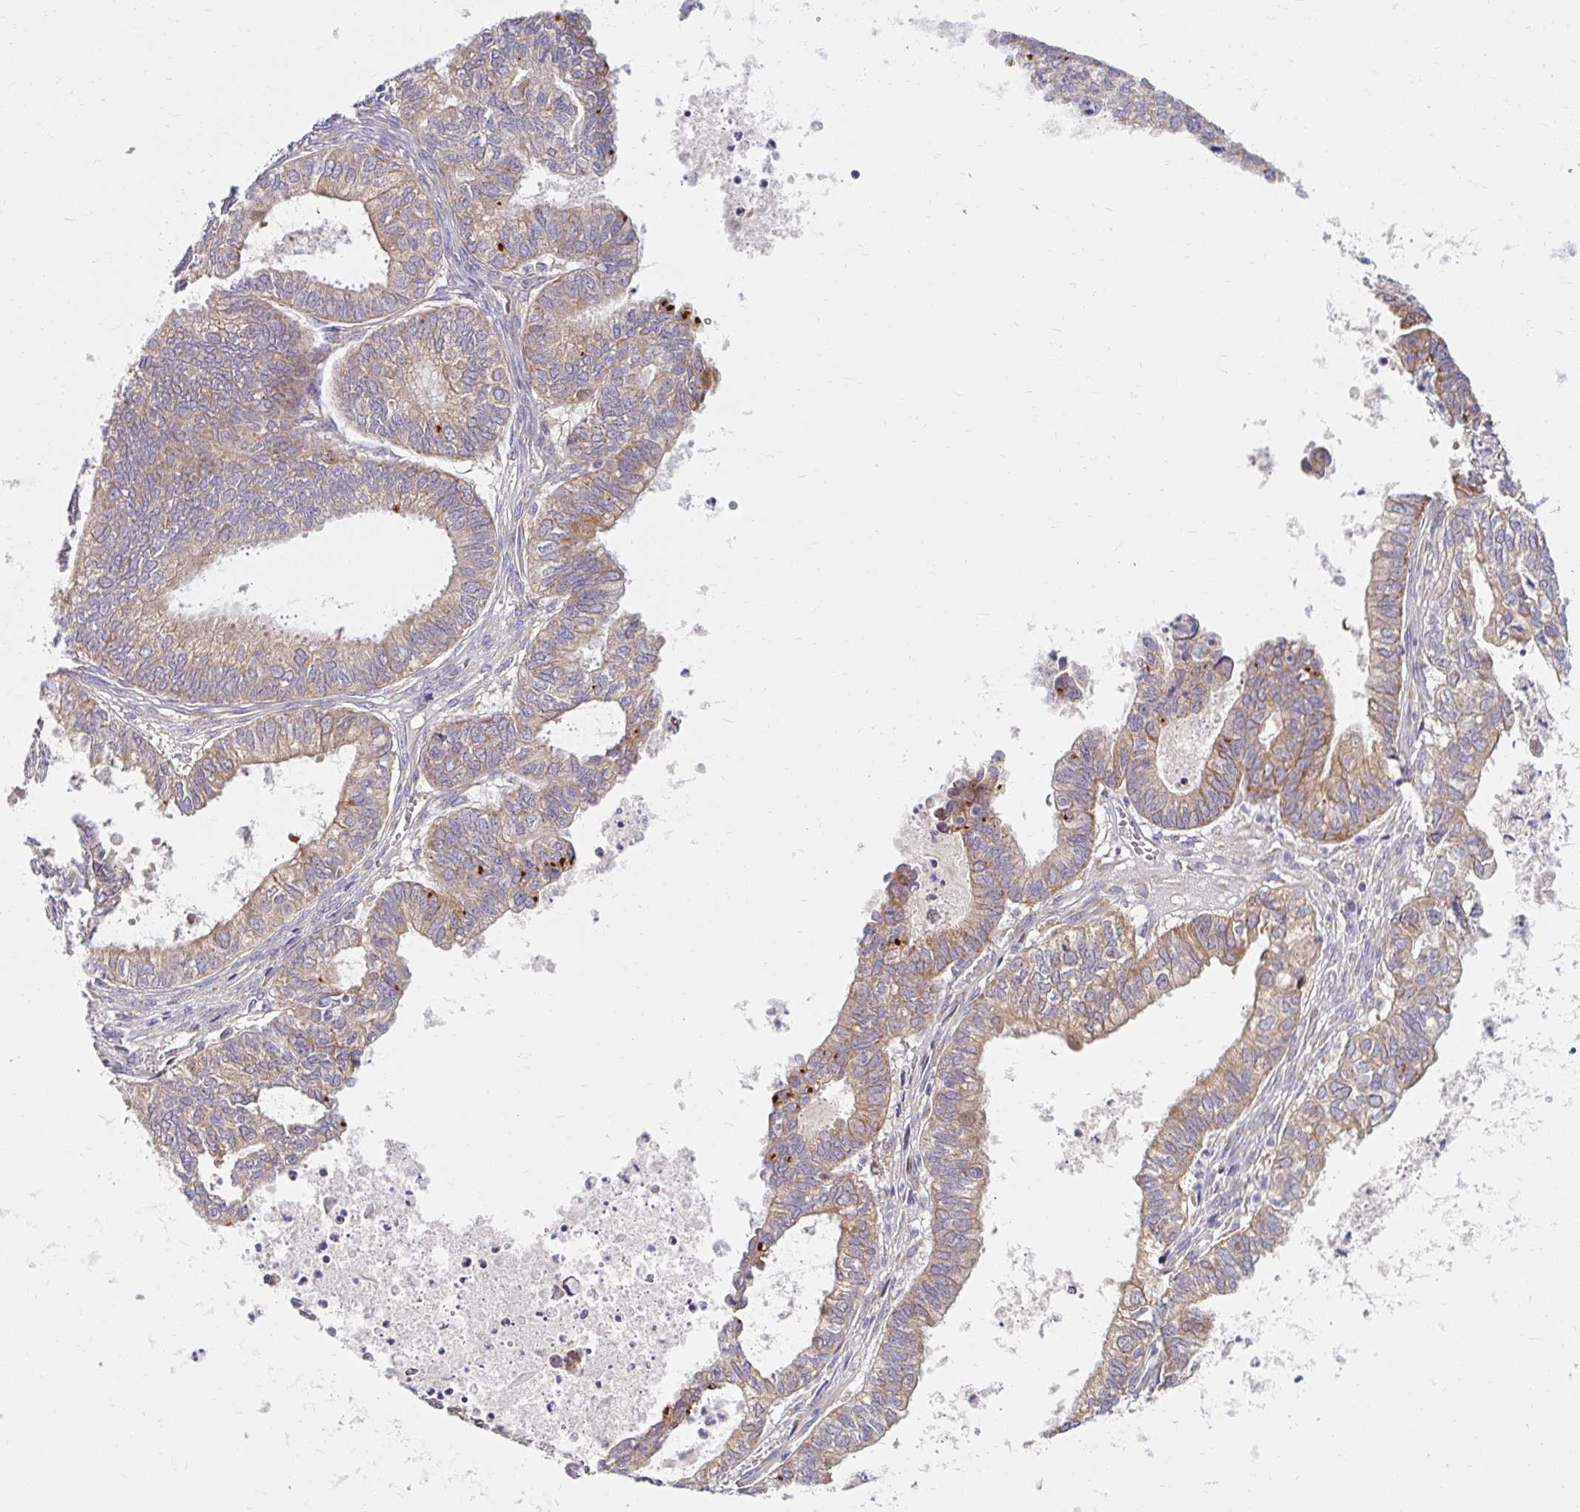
{"staining": {"intensity": "moderate", "quantity": "25%-75%", "location": "cytoplasmic/membranous"}, "tissue": "ovarian cancer", "cell_type": "Tumor cells", "image_type": "cancer", "snomed": [{"axis": "morphology", "description": "Carcinoma, endometroid"}, {"axis": "topography", "description": "Ovary"}], "caption": "Ovarian endometroid carcinoma stained with immunohistochemistry (IHC) exhibits moderate cytoplasmic/membranous positivity in approximately 25%-75% of tumor cells. The protein is stained brown, and the nuclei are stained in blue (DAB IHC with brightfield microscopy, high magnification).", "gene": "SKP2", "patient": {"sex": "female", "age": 64}}